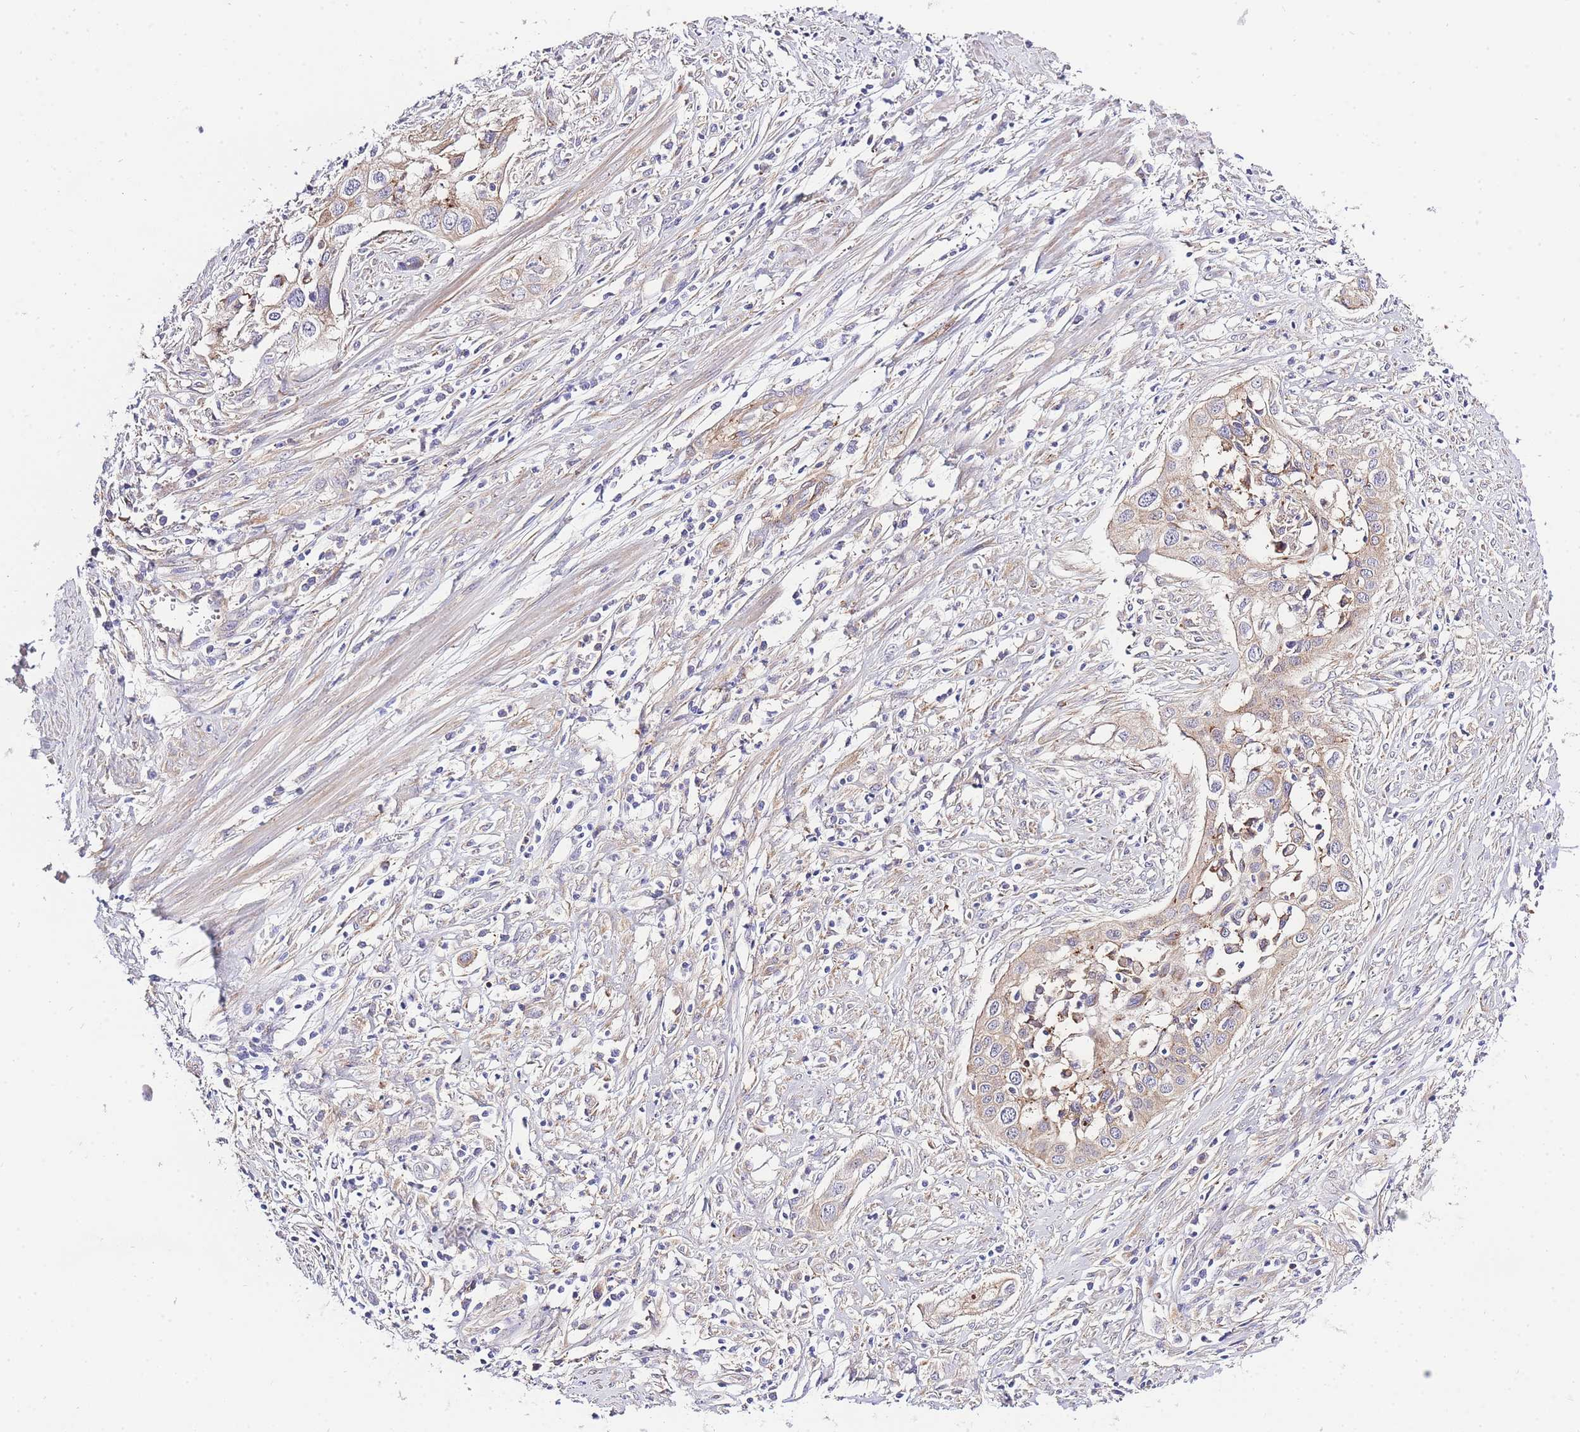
{"staining": {"intensity": "weak", "quantity": "<25%", "location": "cytoplasmic/membranous"}, "tissue": "cervical cancer", "cell_type": "Tumor cells", "image_type": "cancer", "snomed": [{"axis": "morphology", "description": "Squamous cell carcinoma, NOS"}, {"axis": "topography", "description": "Cervix"}], "caption": "The histopathology image shows no staining of tumor cells in cervical cancer.", "gene": "INSYN2B", "patient": {"sex": "female", "age": 34}}